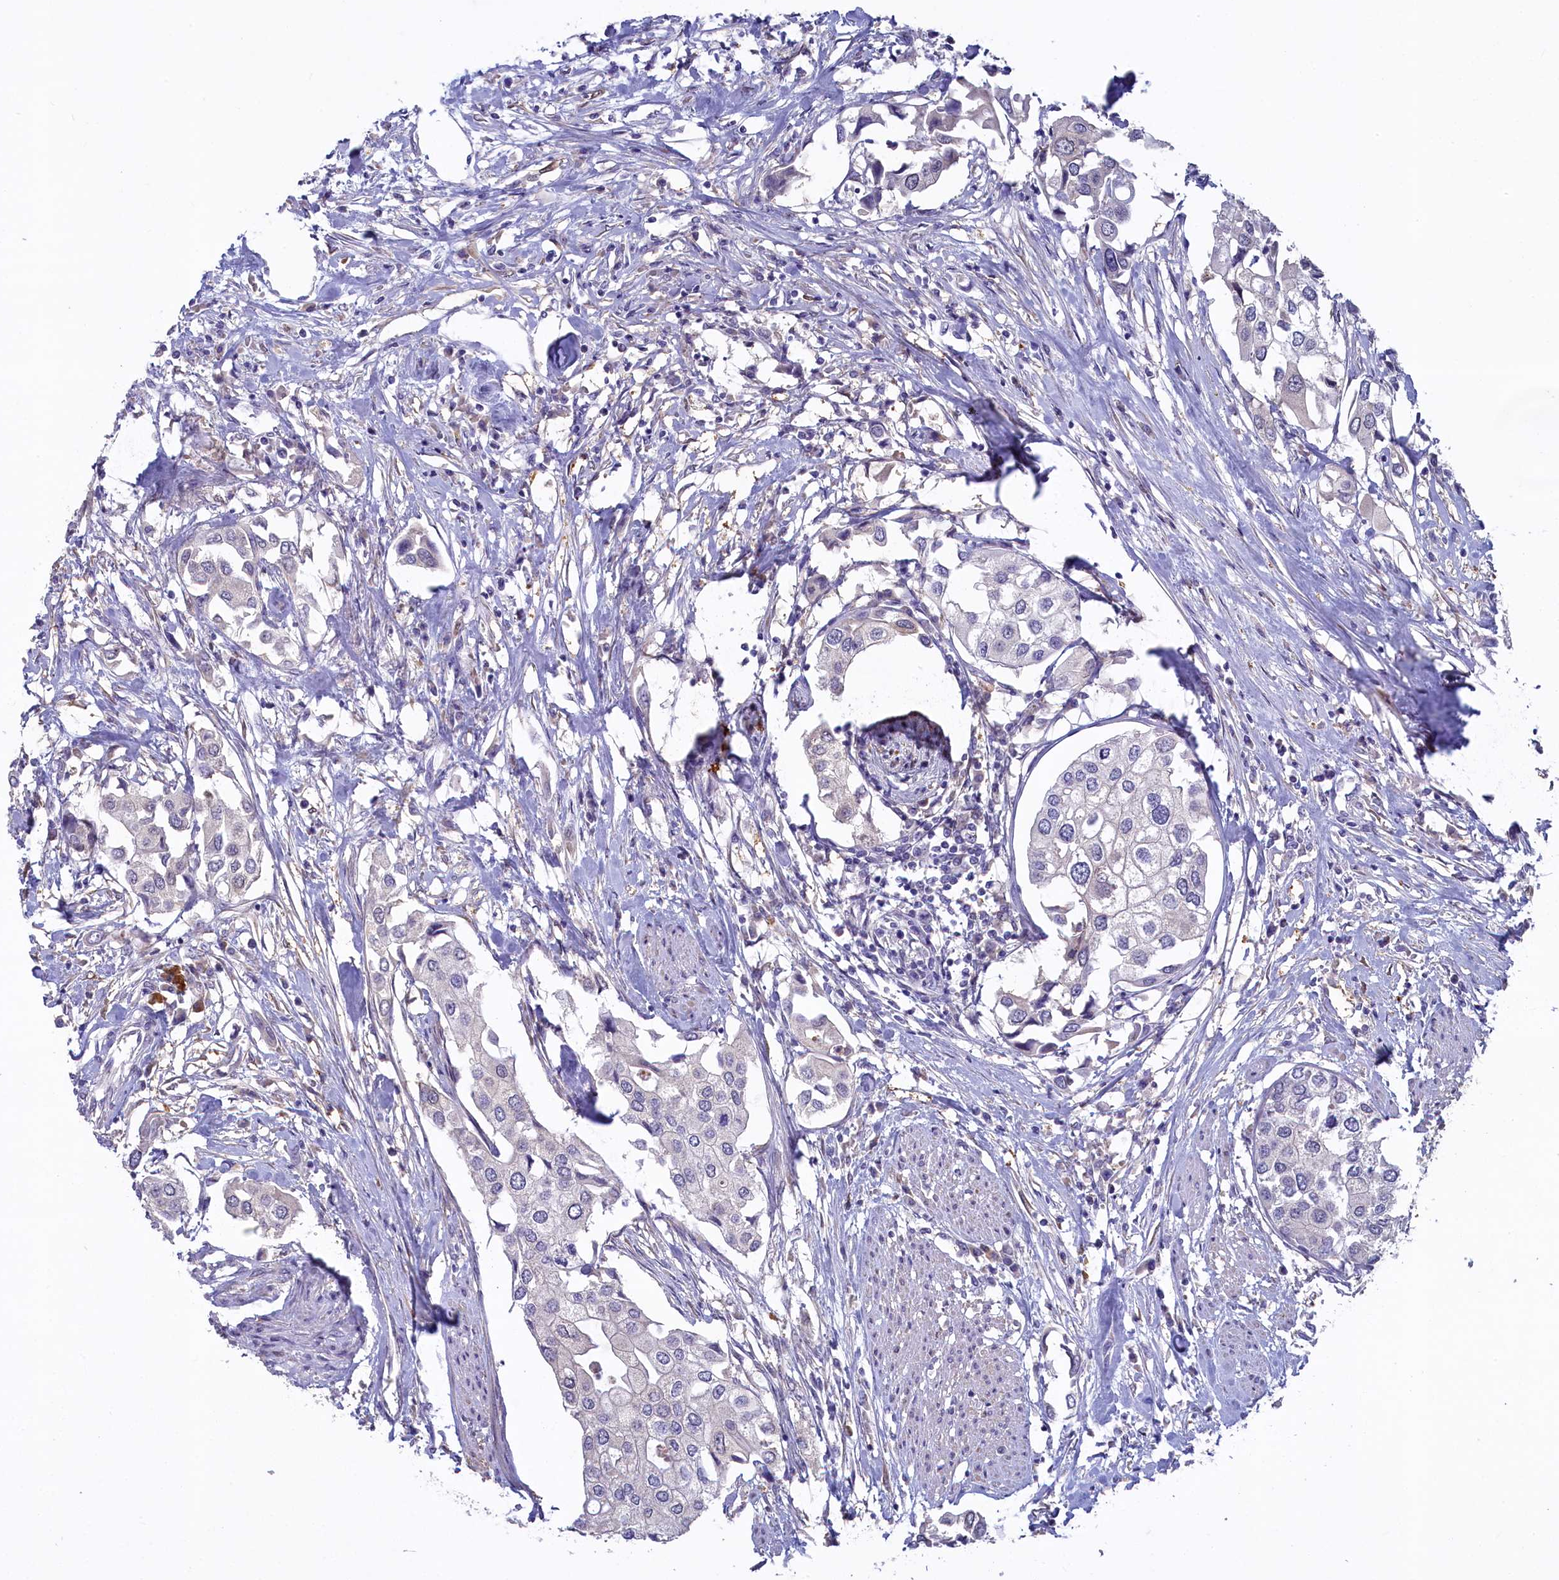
{"staining": {"intensity": "negative", "quantity": "none", "location": "none"}, "tissue": "urothelial cancer", "cell_type": "Tumor cells", "image_type": "cancer", "snomed": [{"axis": "morphology", "description": "Urothelial carcinoma, High grade"}, {"axis": "topography", "description": "Urinary bladder"}], "caption": "Immunohistochemistry micrograph of urothelial cancer stained for a protein (brown), which displays no positivity in tumor cells.", "gene": "UCHL3", "patient": {"sex": "male", "age": 64}}